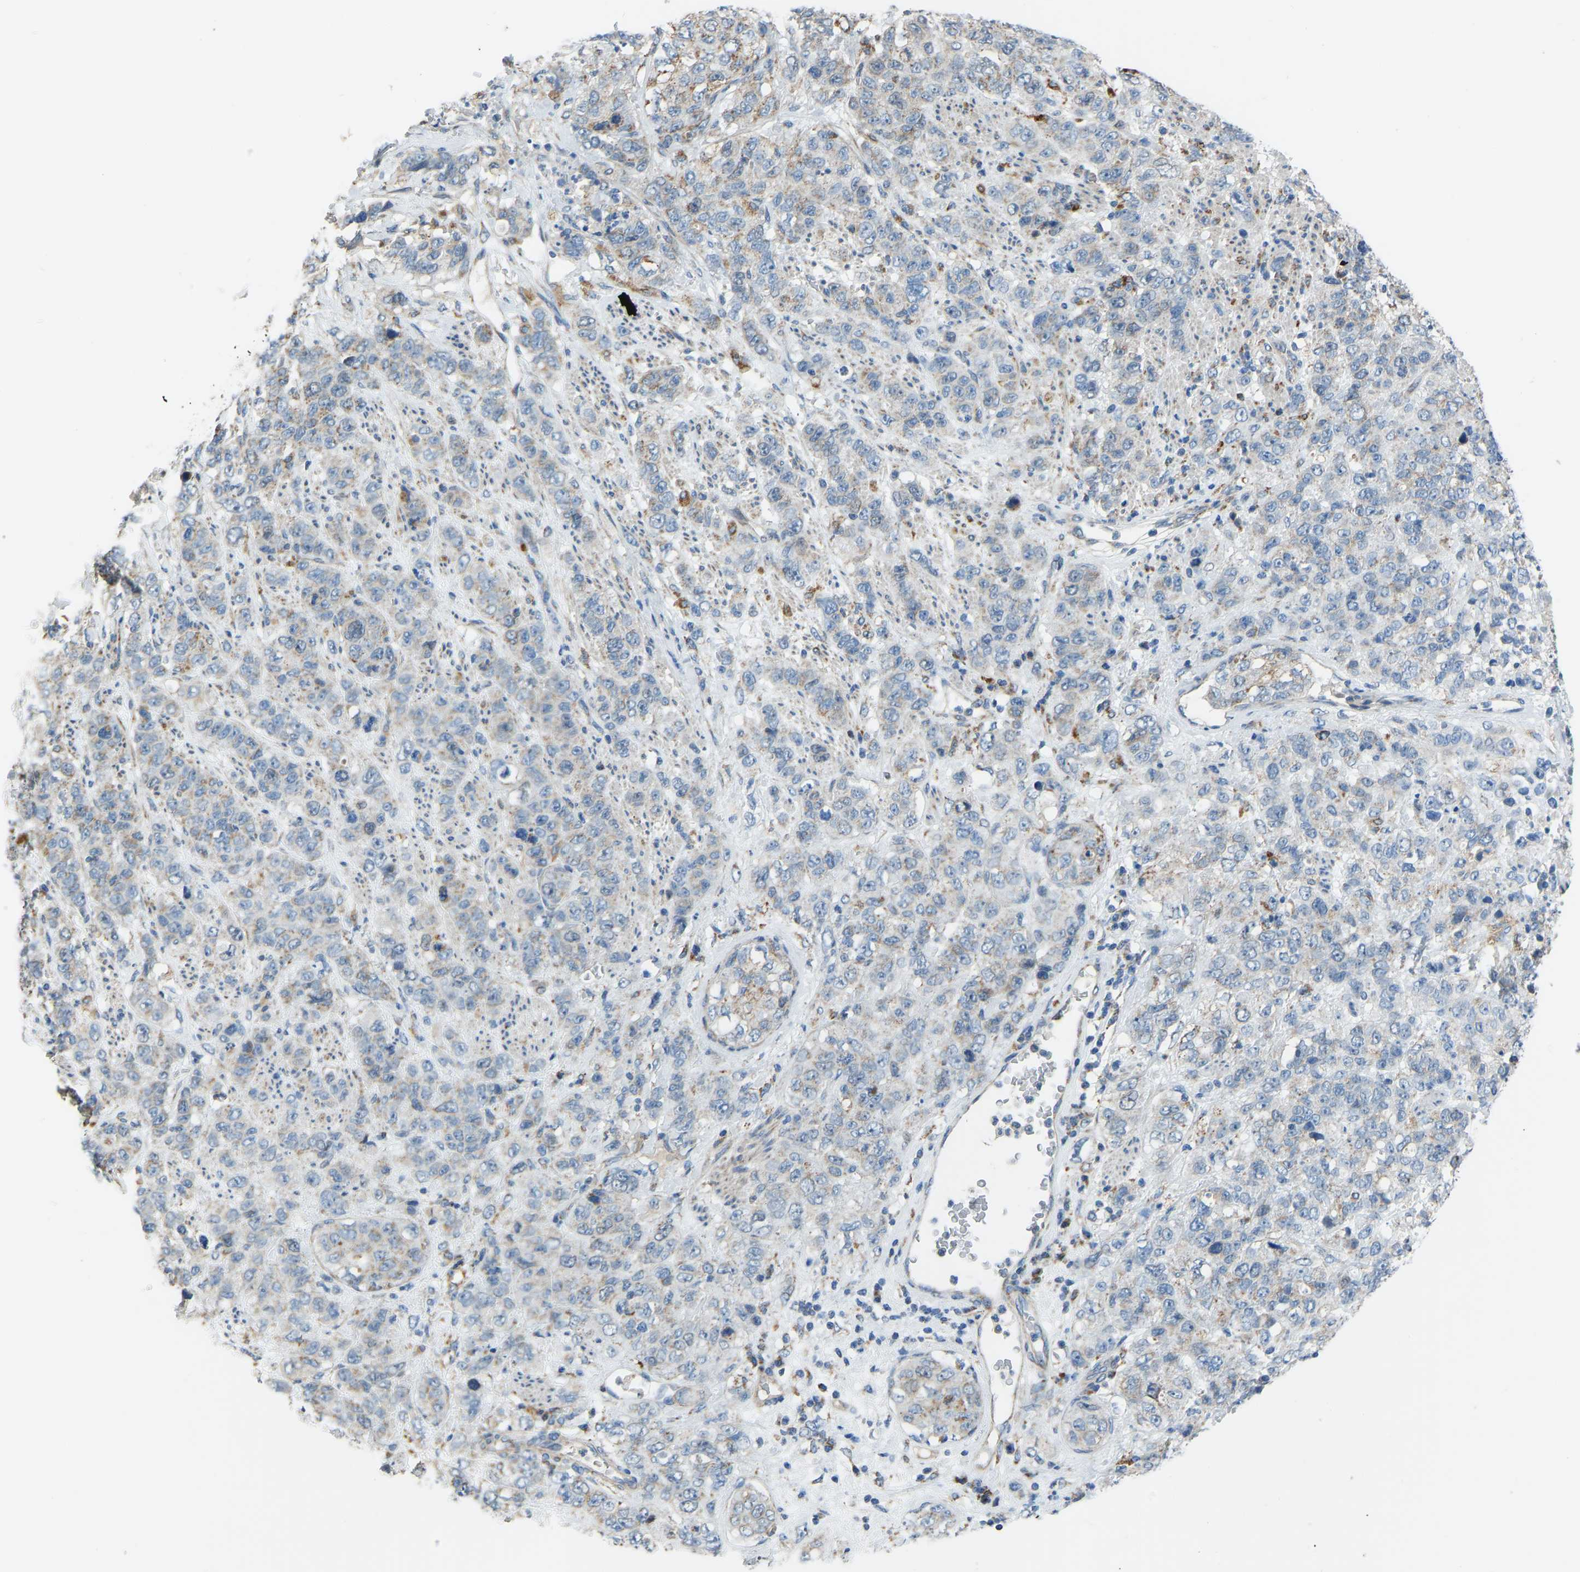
{"staining": {"intensity": "weak", "quantity": ">75%", "location": "cytoplasmic/membranous"}, "tissue": "stomach cancer", "cell_type": "Tumor cells", "image_type": "cancer", "snomed": [{"axis": "morphology", "description": "Adenocarcinoma, NOS"}, {"axis": "topography", "description": "Stomach"}], "caption": "Immunohistochemical staining of human stomach adenocarcinoma demonstrates low levels of weak cytoplasmic/membranous protein expression in about >75% of tumor cells.", "gene": "SMIM20", "patient": {"sex": "male", "age": 48}}